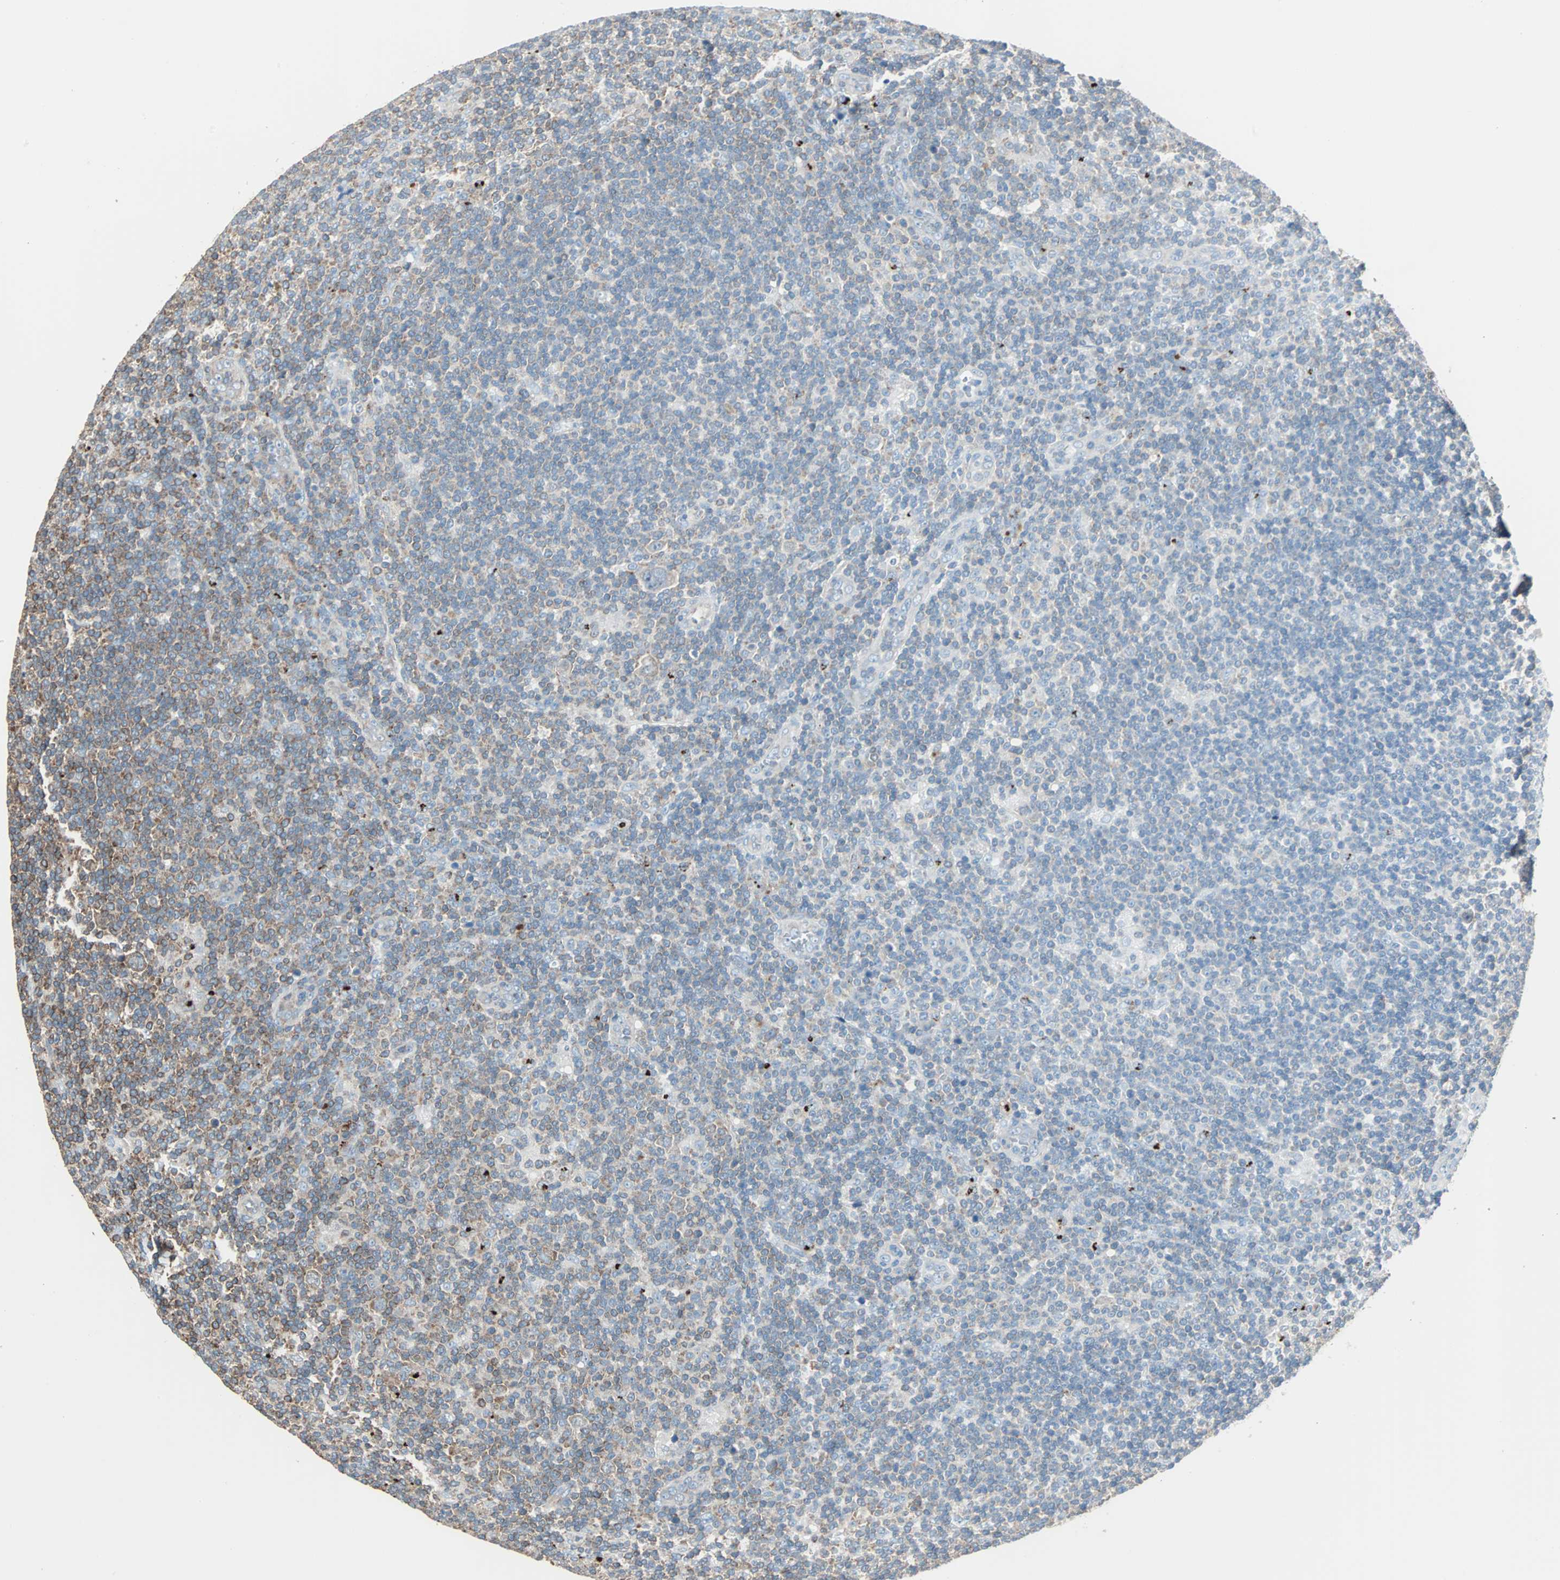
{"staining": {"intensity": "strong", "quantity": ">75%", "location": "cytoplasmic/membranous"}, "tissue": "lymphoma", "cell_type": "Tumor cells", "image_type": "cancer", "snomed": [{"axis": "morphology", "description": "Hodgkin's disease, NOS"}, {"axis": "topography", "description": "Lymph node"}], "caption": "Lymphoma stained for a protein displays strong cytoplasmic/membranous positivity in tumor cells. Ihc stains the protein in brown and the nuclei are stained blue.", "gene": "RELA", "patient": {"sex": "female", "age": 57}}